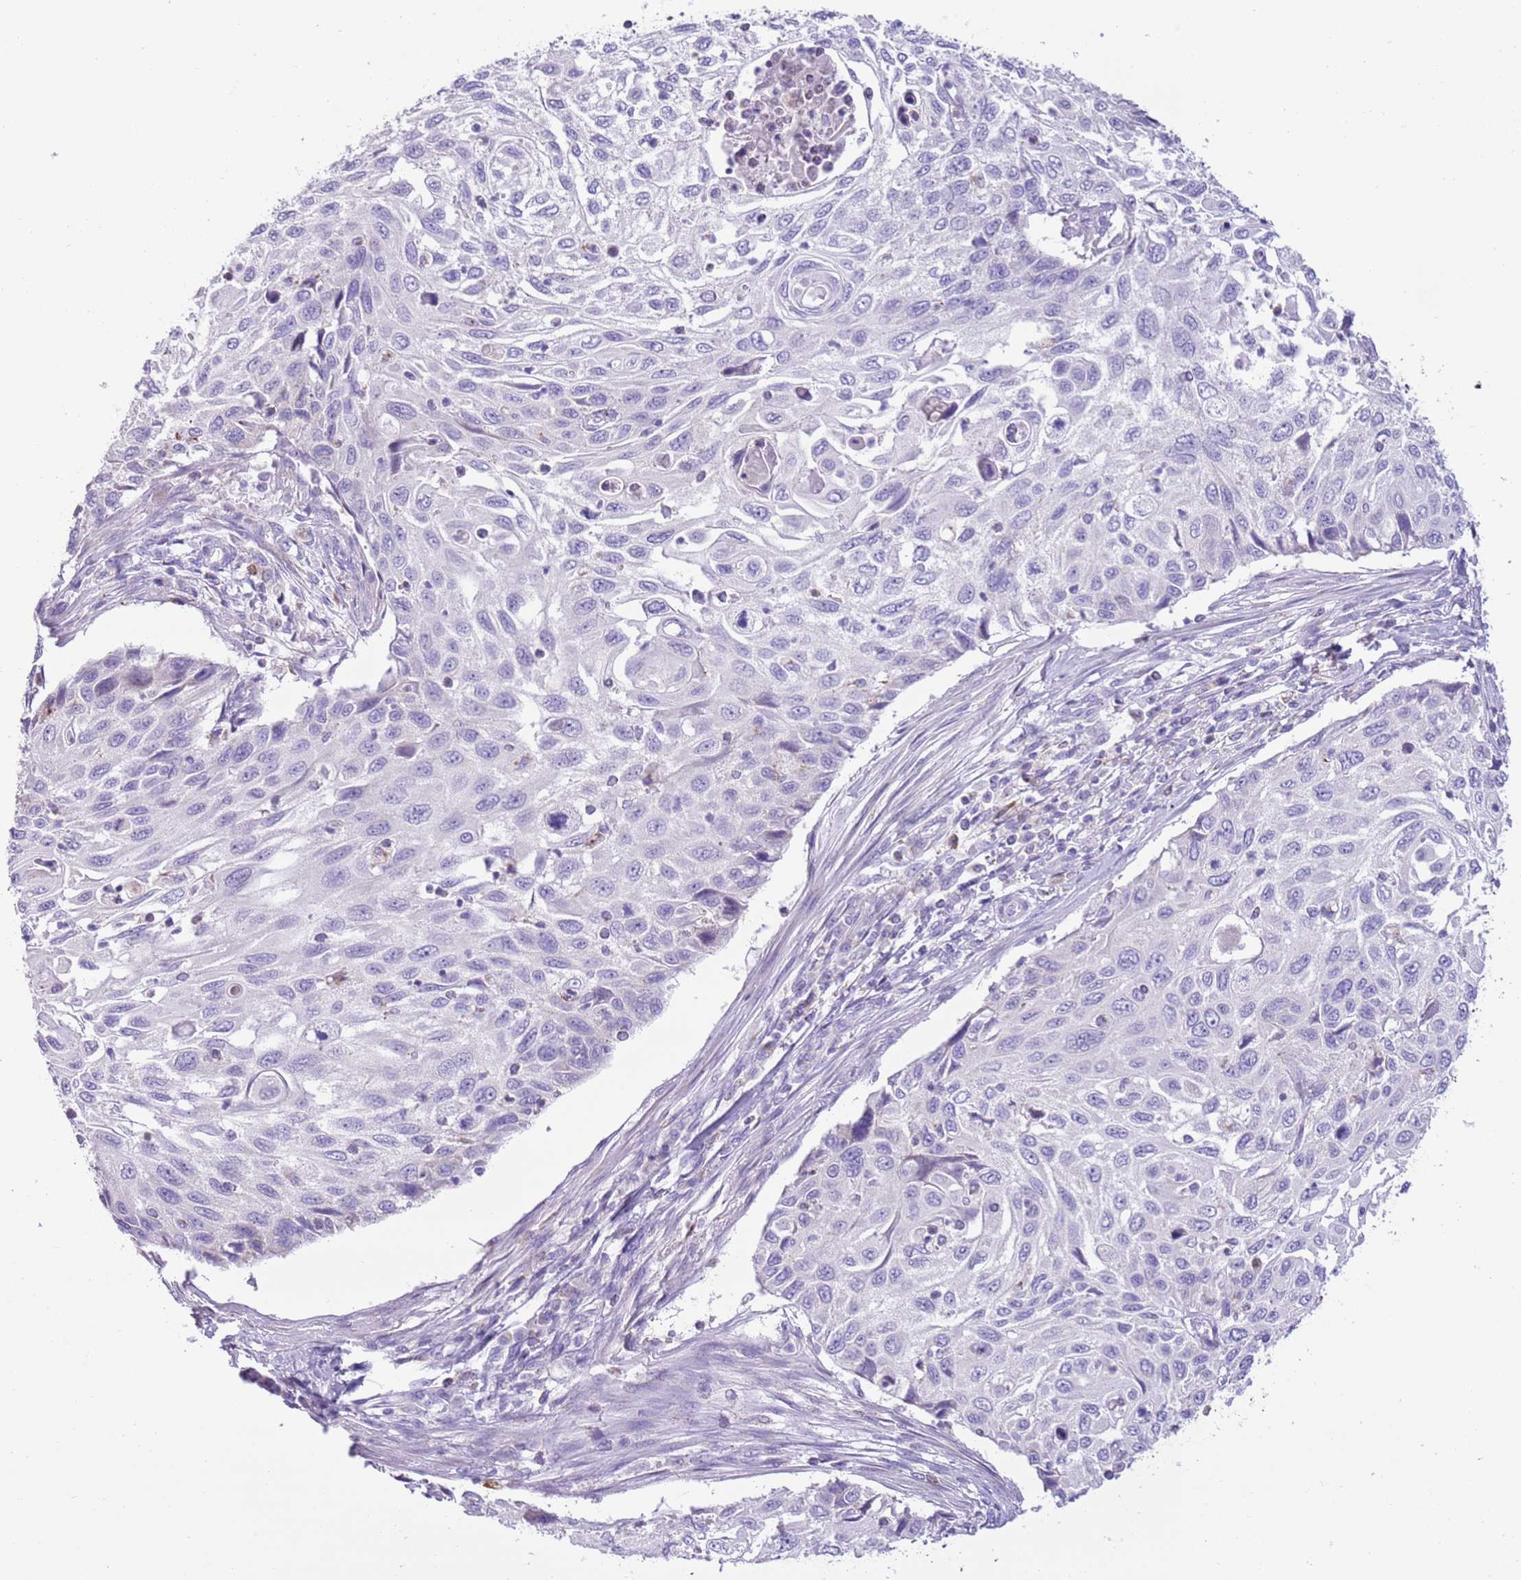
{"staining": {"intensity": "negative", "quantity": "none", "location": "none"}, "tissue": "cervical cancer", "cell_type": "Tumor cells", "image_type": "cancer", "snomed": [{"axis": "morphology", "description": "Squamous cell carcinoma, NOS"}, {"axis": "topography", "description": "Cervix"}], "caption": "Cervical cancer was stained to show a protein in brown. There is no significant expression in tumor cells.", "gene": "ZNF697", "patient": {"sex": "female", "age": 70}}